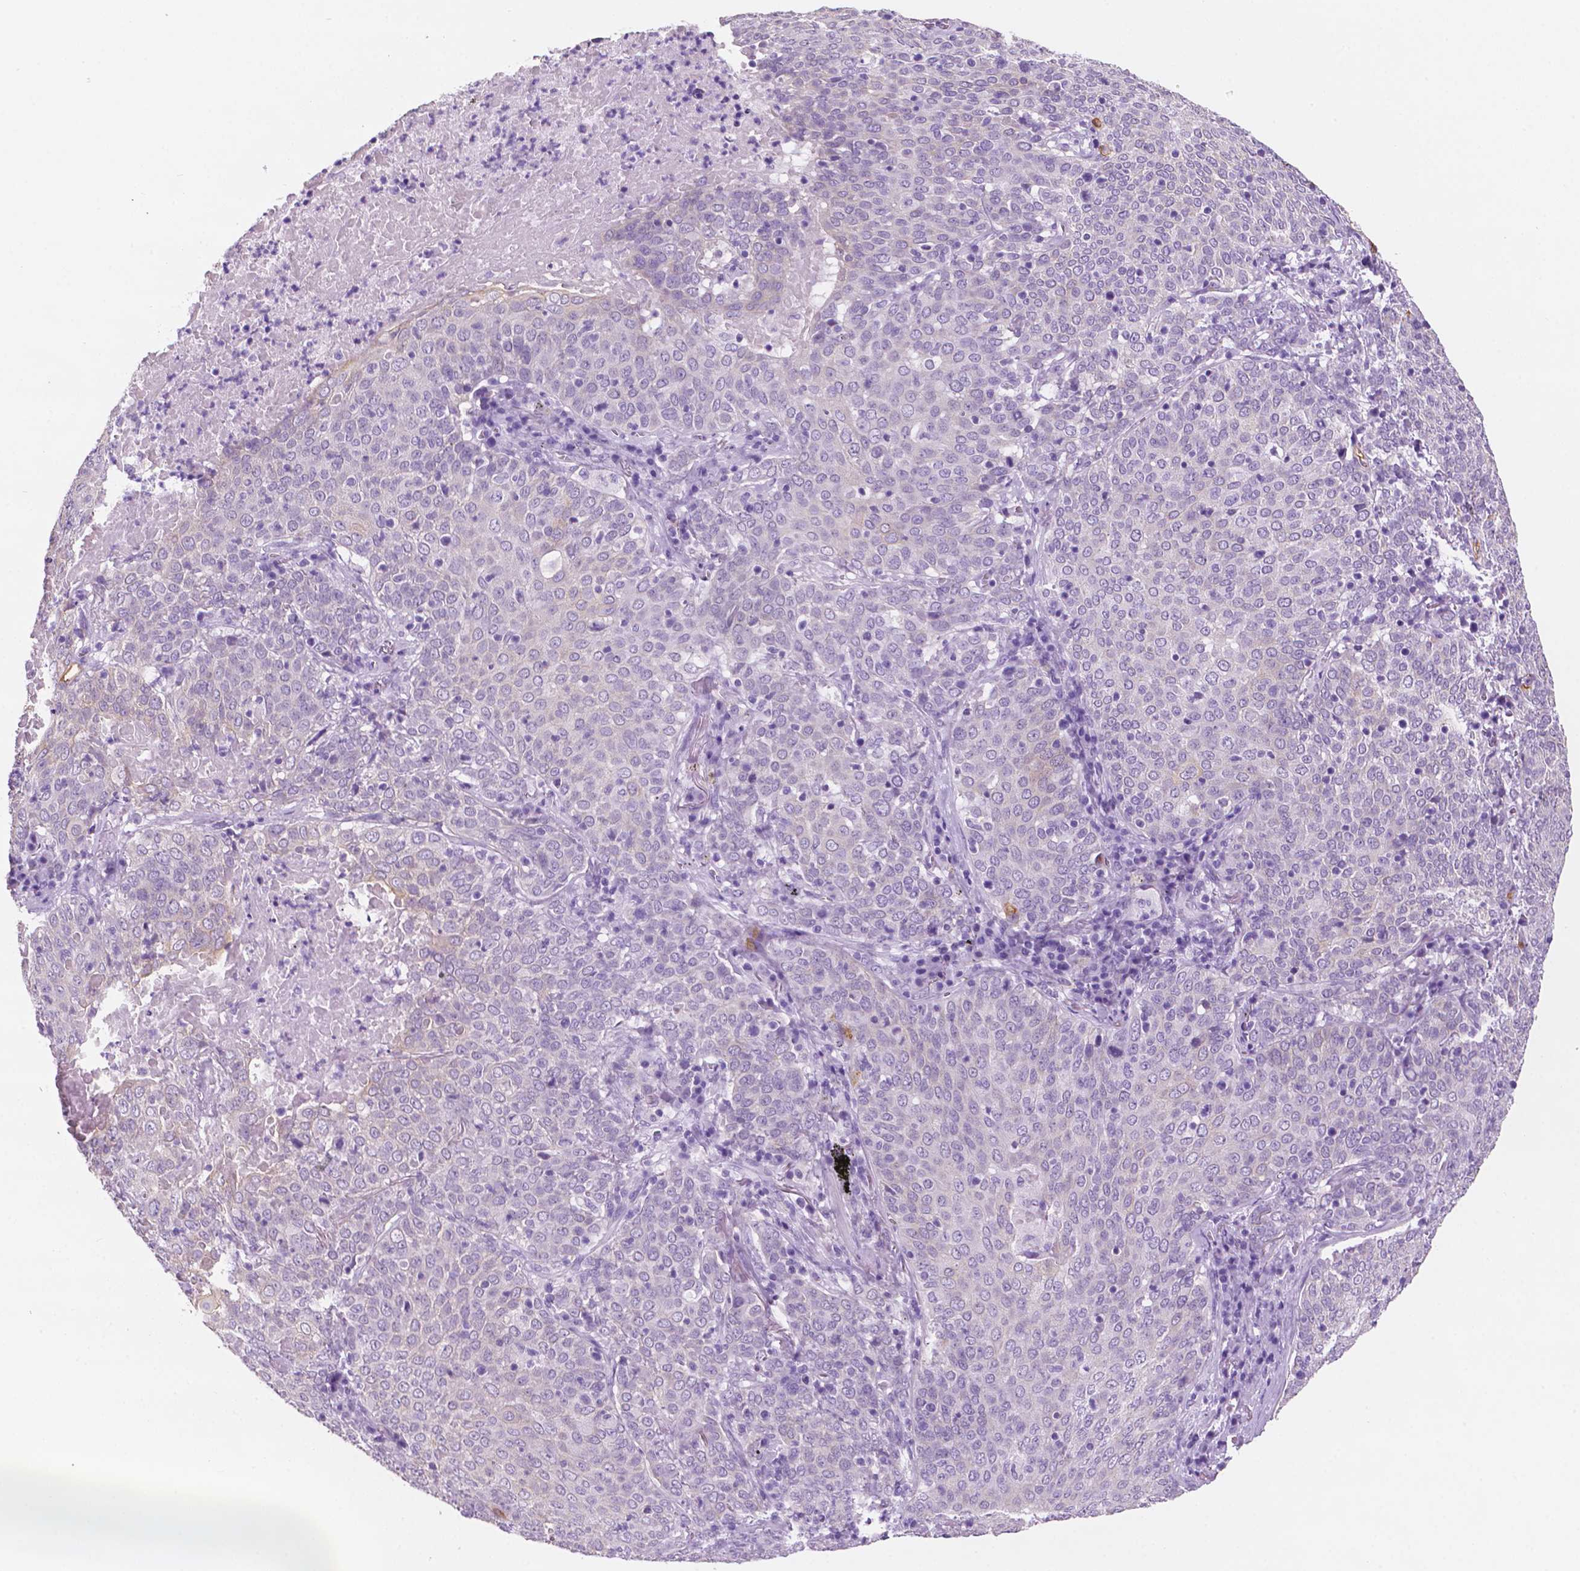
{"staining": {"intensity": "negative", "quantity": "none", "location": "none"}, "tissue": "lung cancer", "cell_type": "Tumor cells", "image_type": "cancer", "snomed": [{"axis": "morphology", "description": "Squamous cell carcinoma, NOS"}, {"axis": "topography", "description": "Lung"}], "caption": "Immunohistochemistry (IHC) of human squamous cell carcinoma (lung) demonstrates no staining in tumor cells.", "gene": "PPL", "patient": {"sex": "male", "age": 82}}